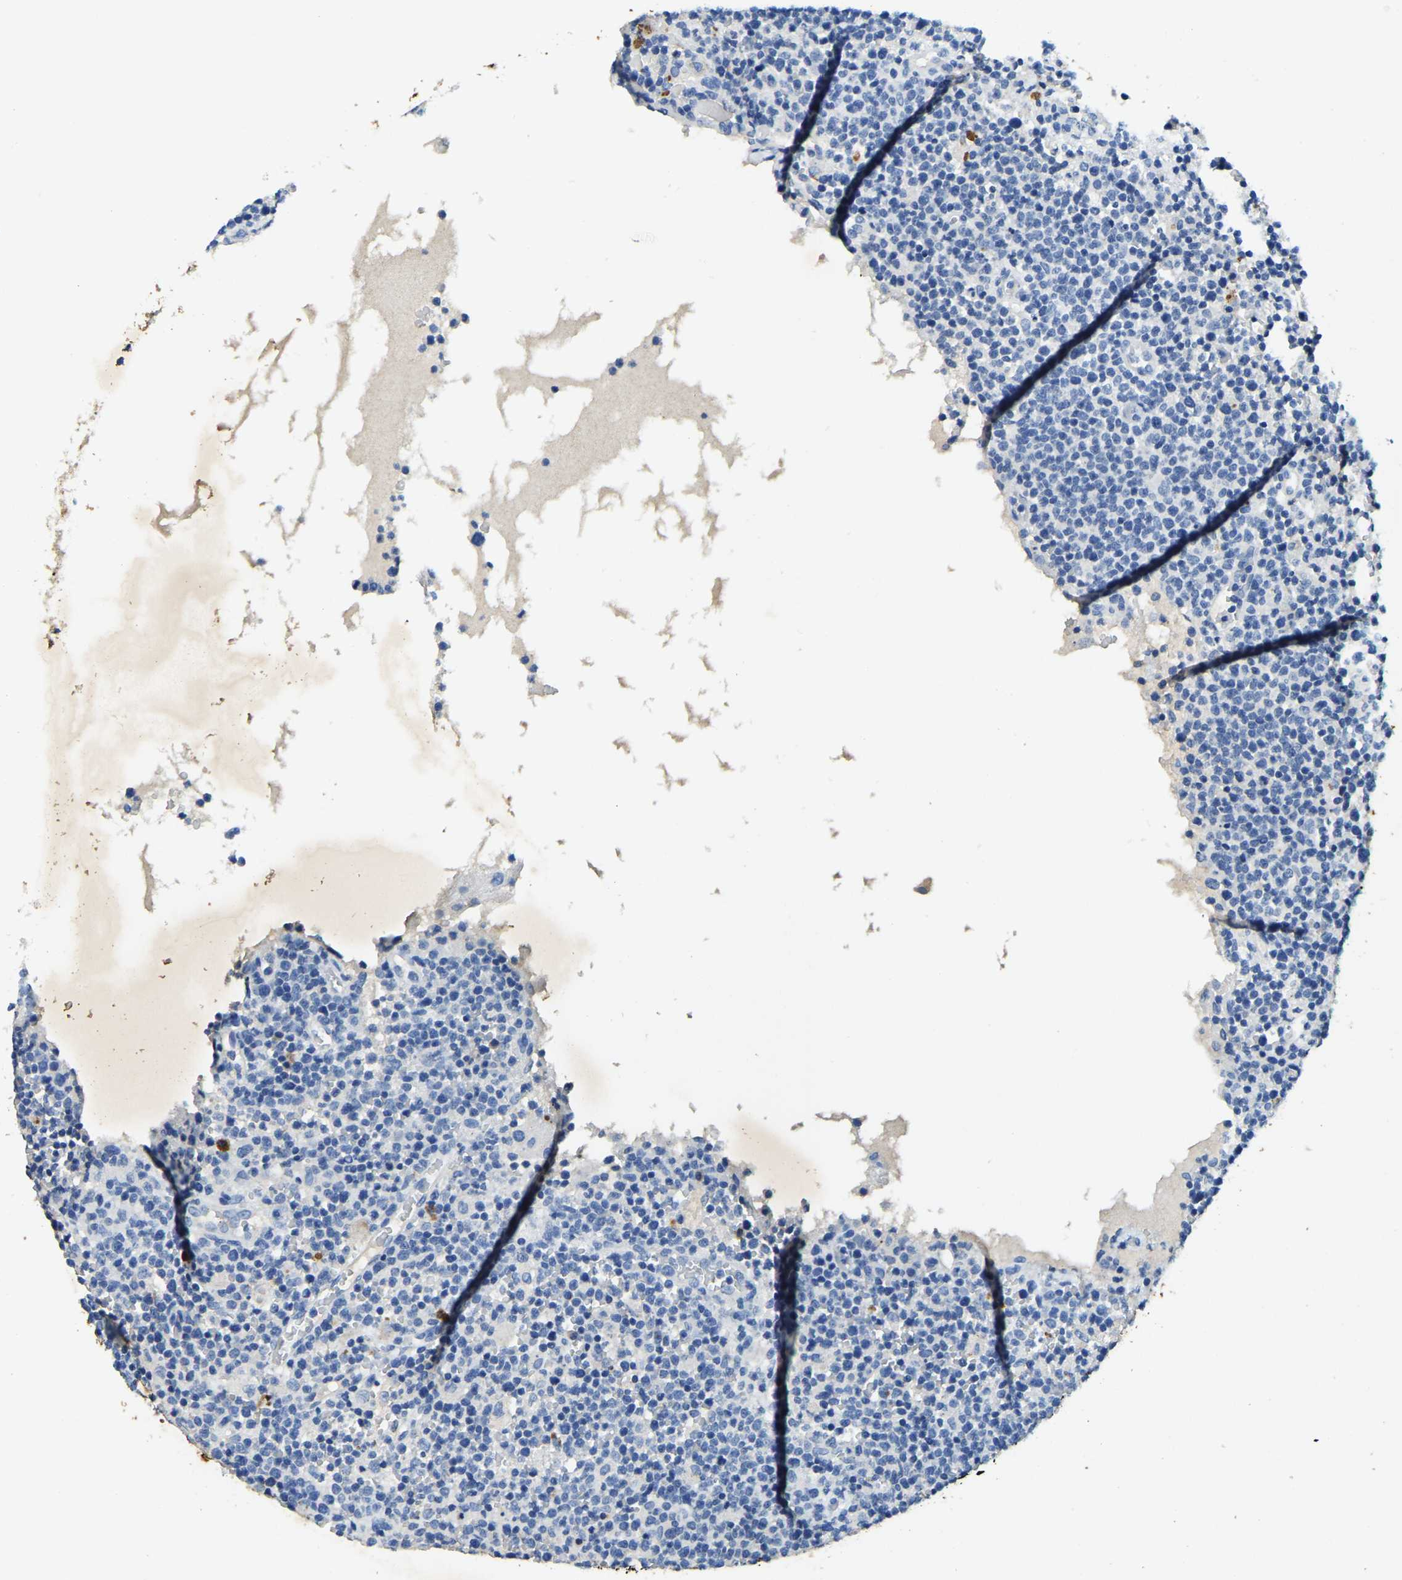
{"staining": {"intensity": "negative", "quantity": "none", "location": "none"}, "tissue": "lymphoma", "cell_type": "Tumor cells", "image_type": "cancer", "snomed": [{"axis": "morphology", "description": "Malignant lymphoma, non-Hodgkin's type, High grade"}, {"axis": "topography", "description": "Lymph node"}], "caption": "Histopathology image shows no protein expression in tumor cells of high-grade malignant lymphoma, non-Hodgkin's type tissue. (DAB IHC, high magnification).", "gene": "UBN2", "patient": {"sex": "male", "age": 61}}